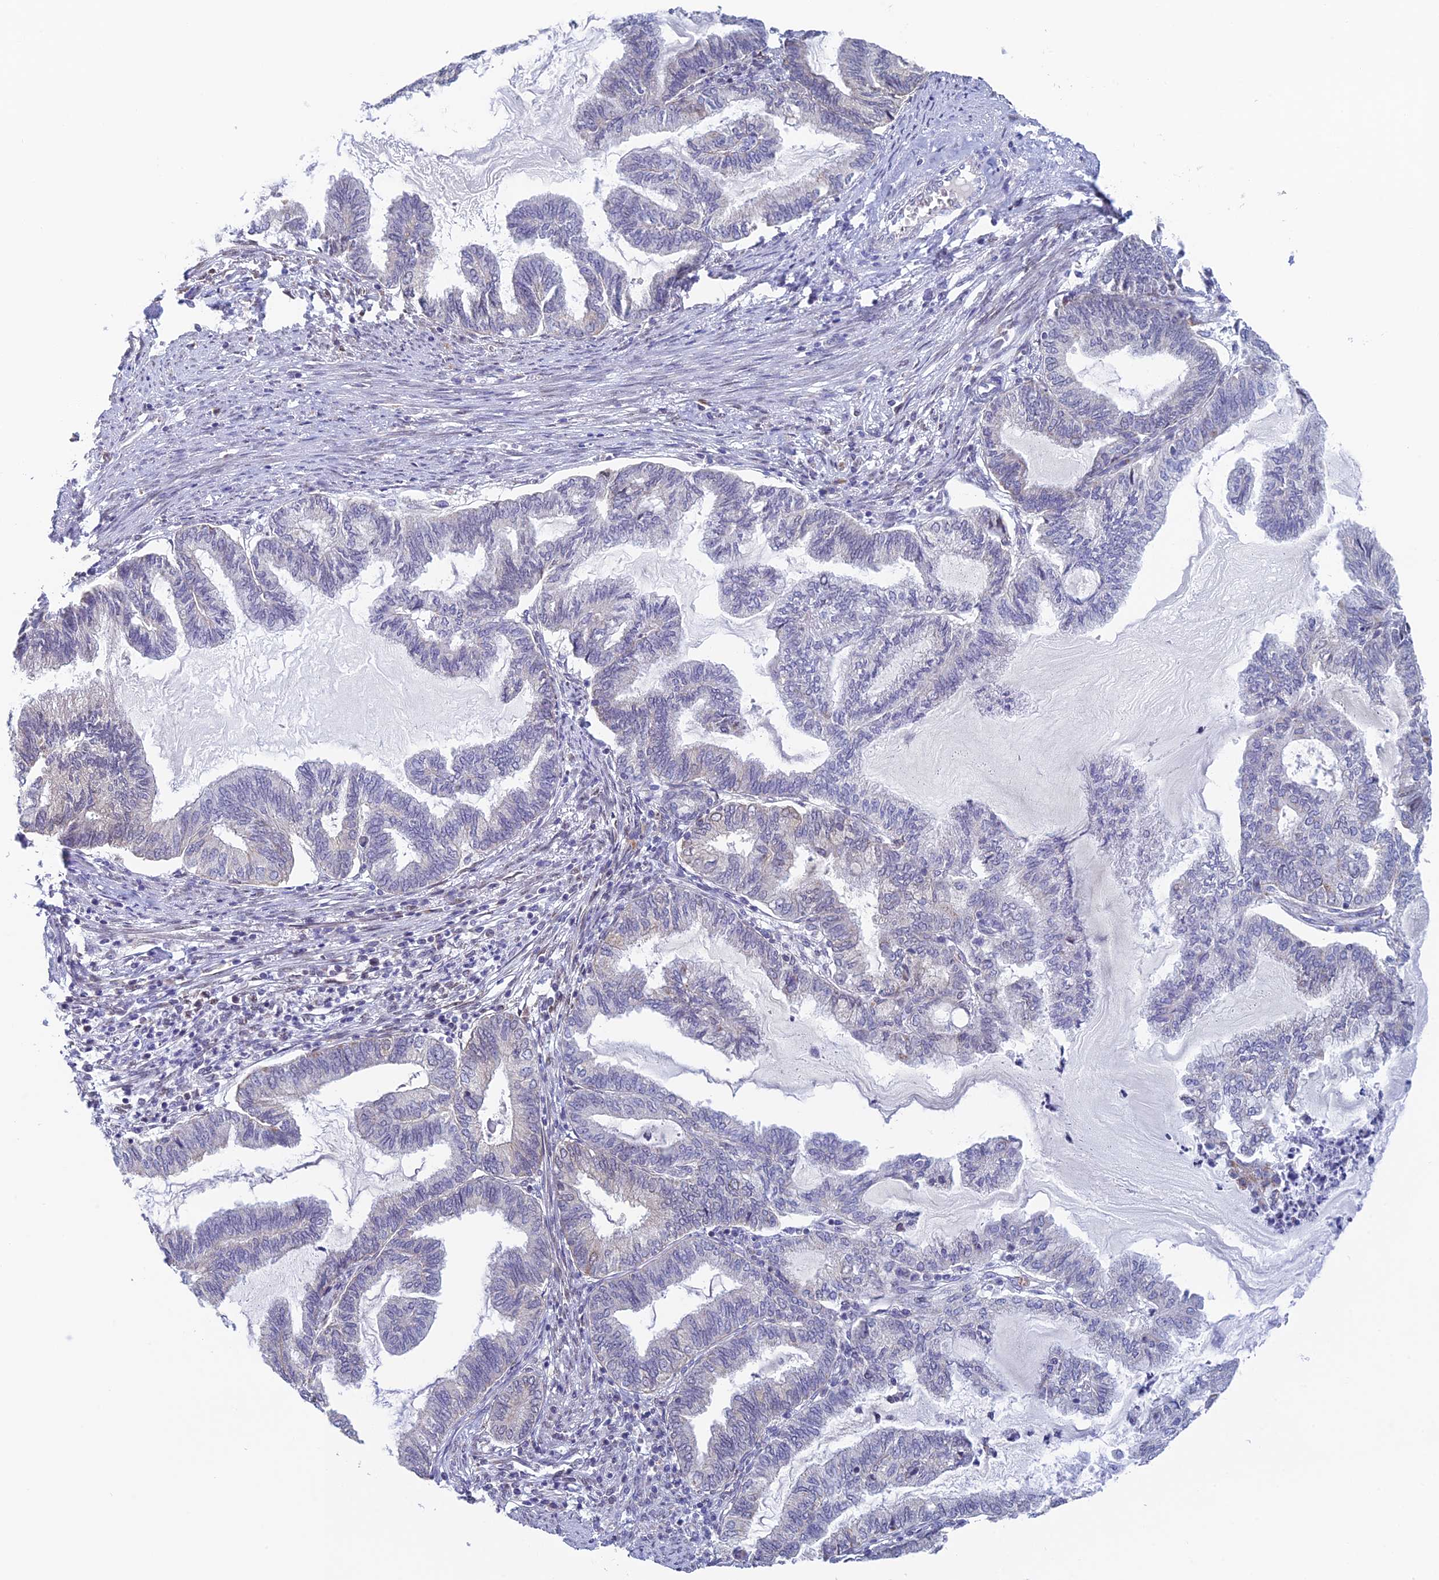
{"staining": {"intensity": "negative", "quantity": "none", "location": "none"}, "tissue": "endometrial cancer", "cell_type": "Tumor cells", "image_type": "cancer", "snomed": [{"axis": "morphology", "description": "Adenocarcinoma, NOS"}, {"axis": "topography", "description": "Endometrium"}], "caption": "This is an immunohistochemistry micrograph of endometrial adenocarcinoma. There is no expression in tumor cells.", "gene": "REXO5", "patient": {"sex": "female", "age": 86}}